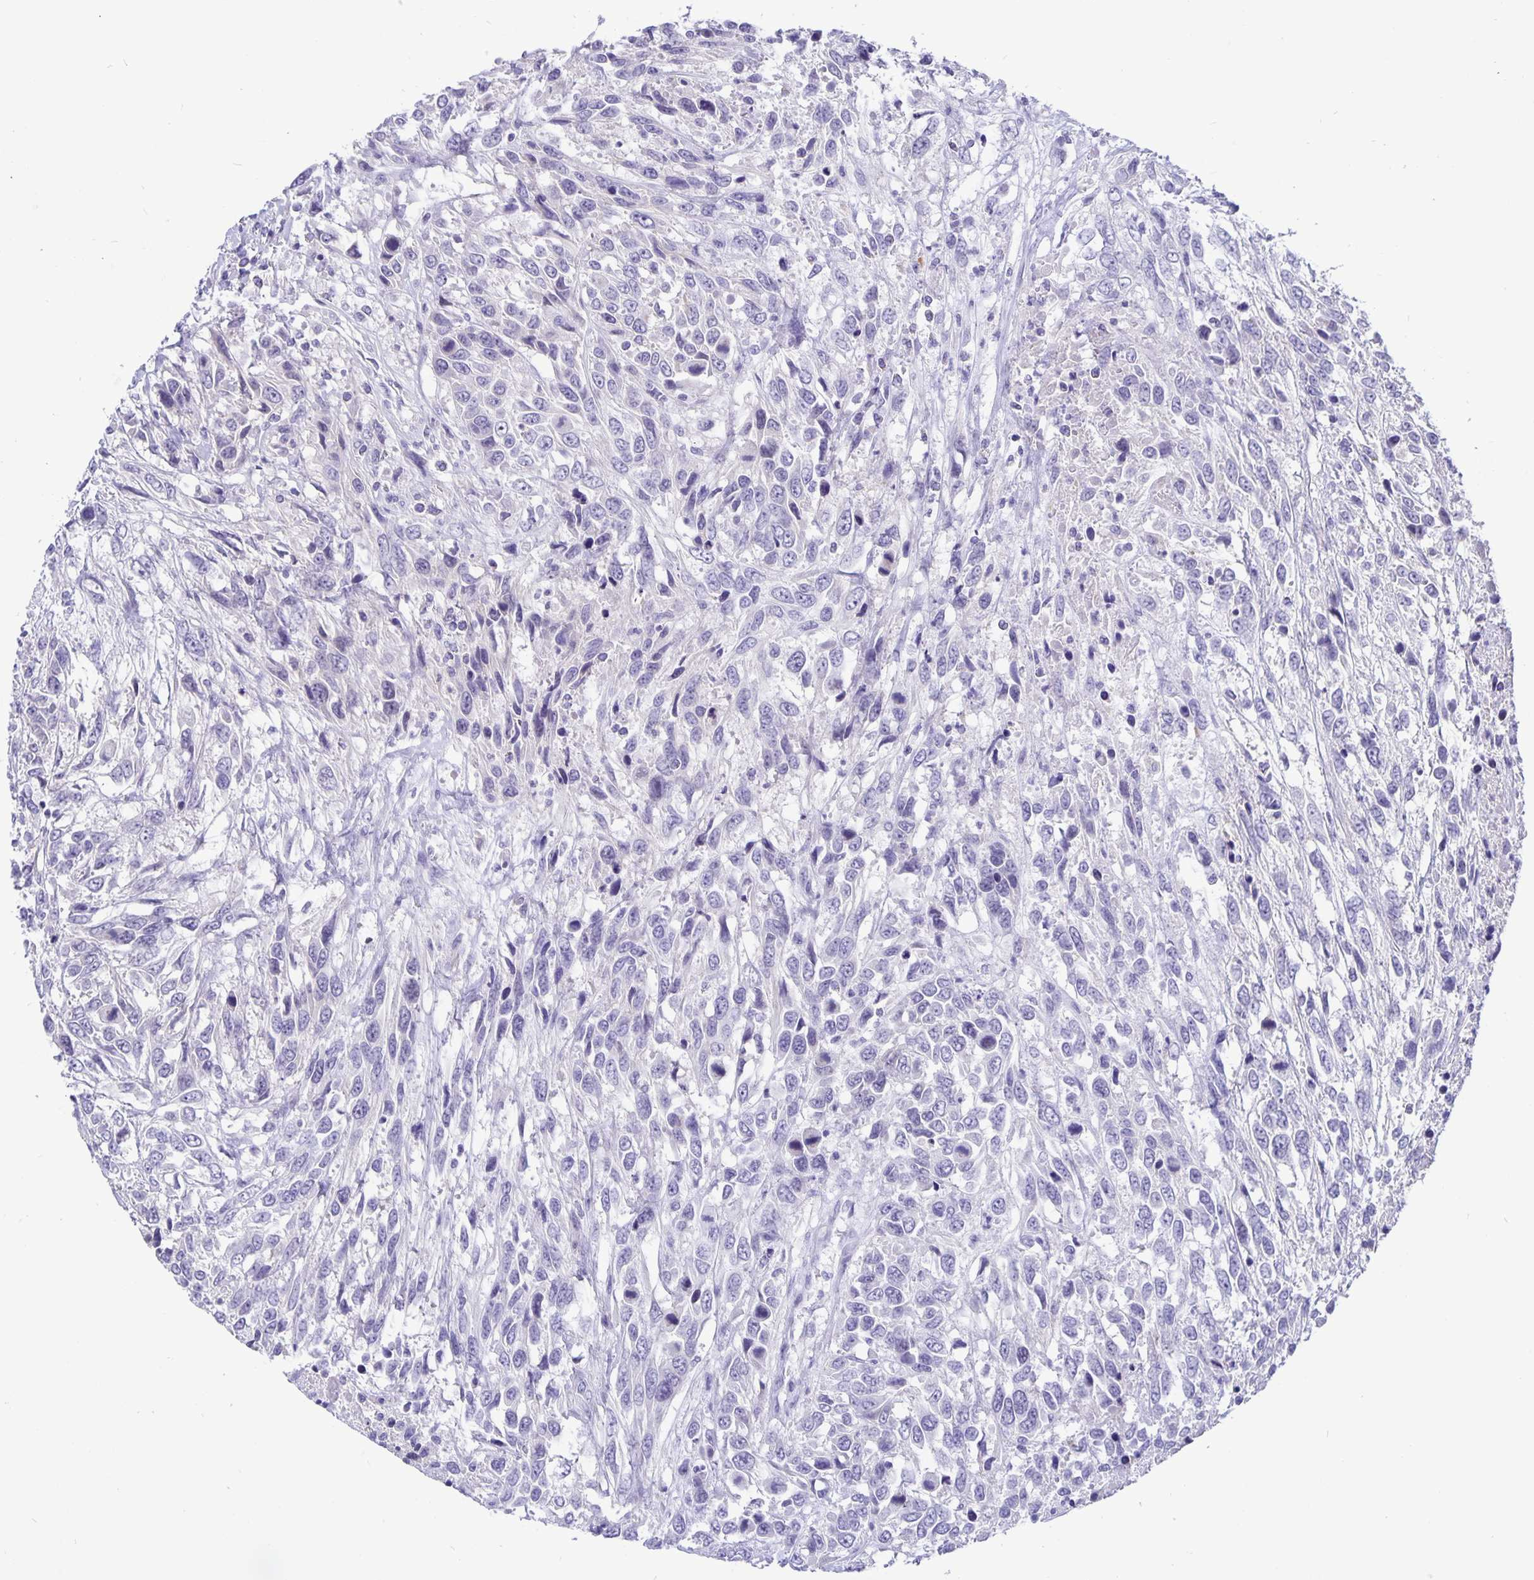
{"staining": {"intensity": "negative", "quantity": "none", "location": "none"}, "tissue": "urothelial cancer", "cell_type": "Tumor cells", "image_type": "cancer", "snomed": [{"axis": "morphology", "description": "Urothelial carcinoma, High grade"}, {"axis": "topography", "description": "Urinary bladder"}], "caption": "Protein analysis of urothelial cancer demonstrates no significant staining in tumor cells.", "gene": "ERMN", "patient": {"sex": "female", "age": 70}}